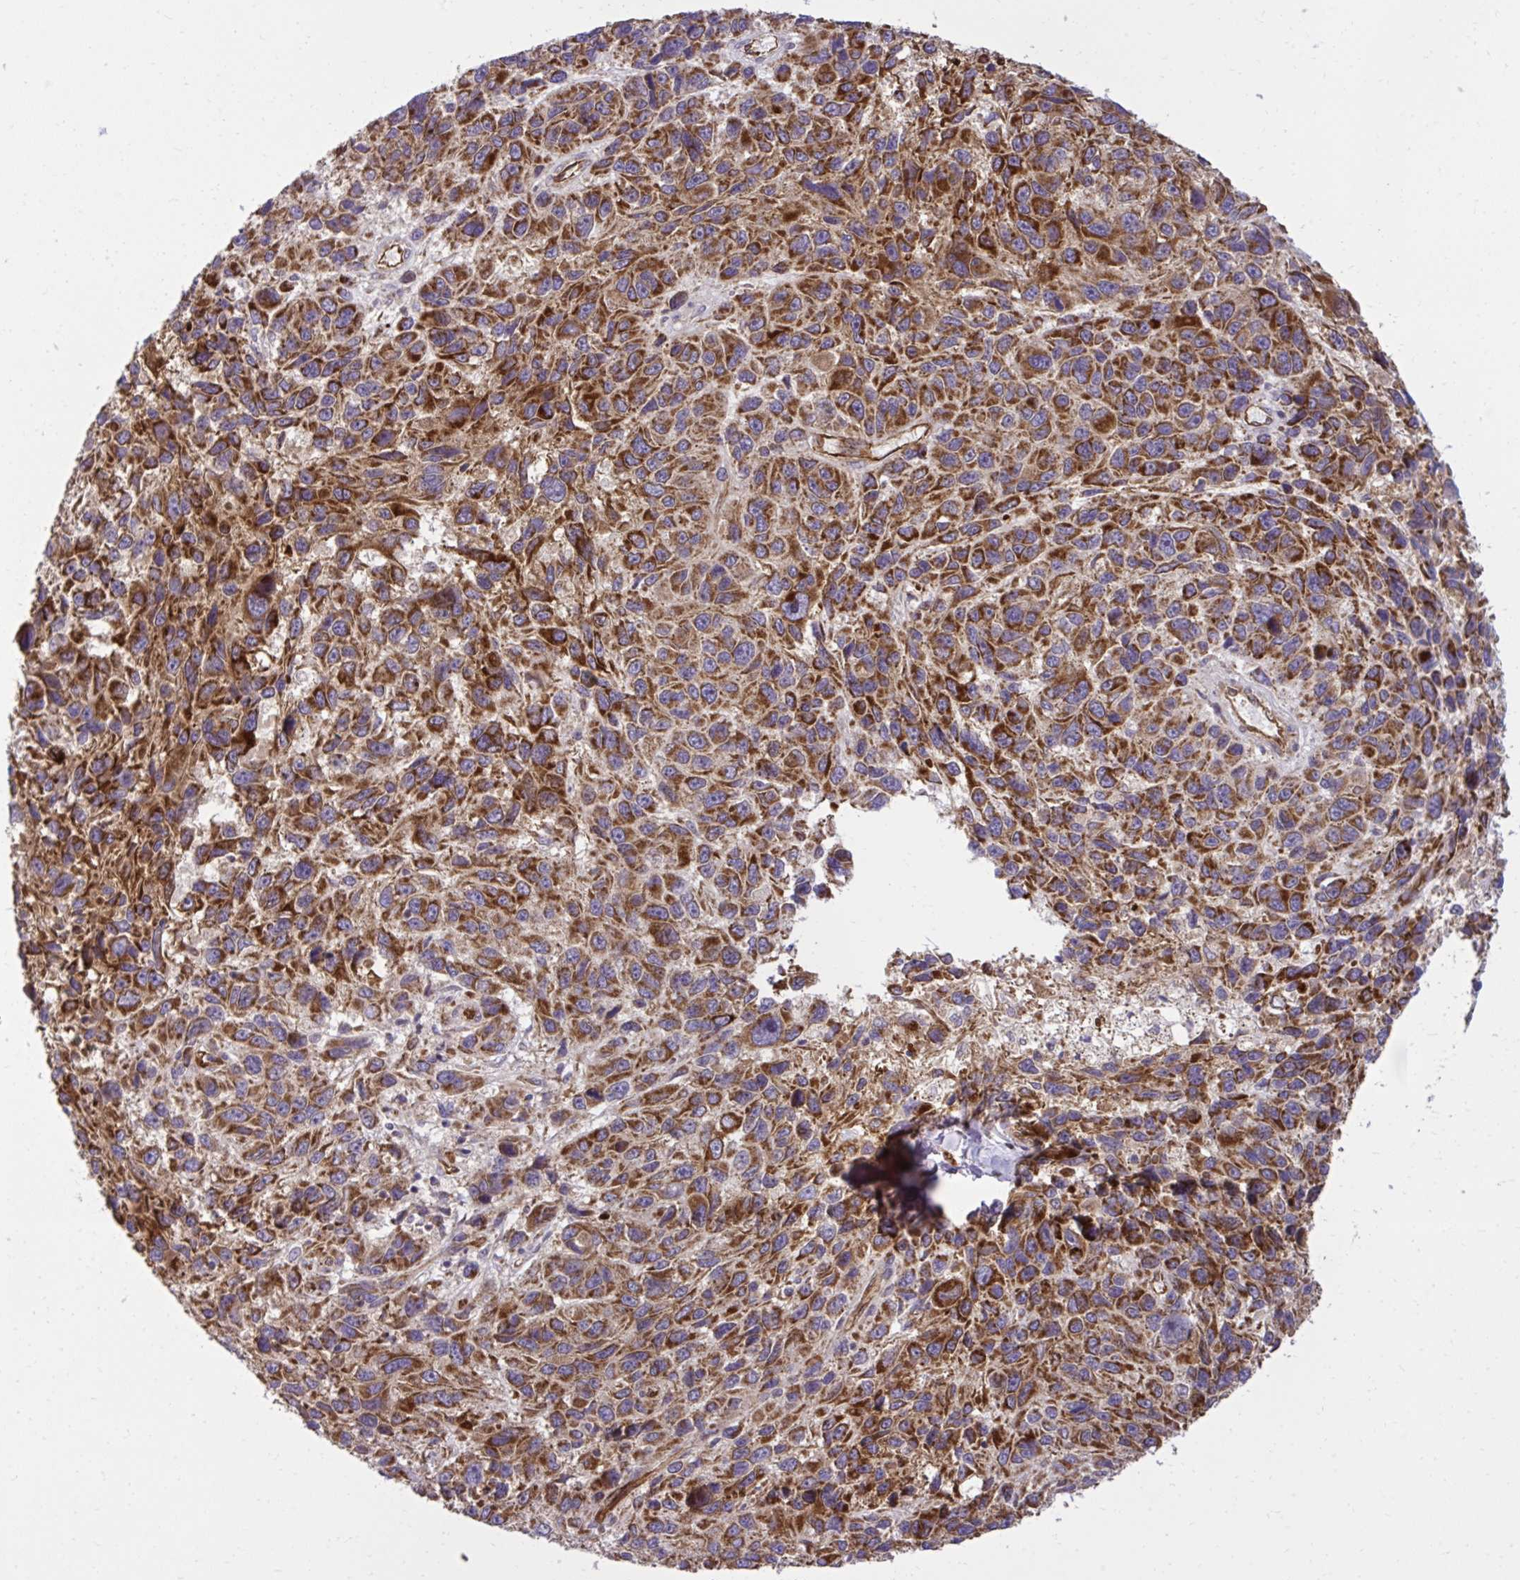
{"staining": {"intensity": "strong", "quantity": ">75%", "location": "cytoplasmic/membranous"}, "tissue": "melanoma", "cell_type": "Tumor cells", "image_type": "cancer", "snomed": [{"axis": "morphology", "description": "Malignant melanoma, NOS"}, {"axis": "topography", "description": "Skin"}], "caption": "A brown stain highlights strong cytoplasmic/membranous expression of a protein in human melanoma tumor cells.", "gene": "LIMS1", "patient": {"sex": "male", "age": 53}}